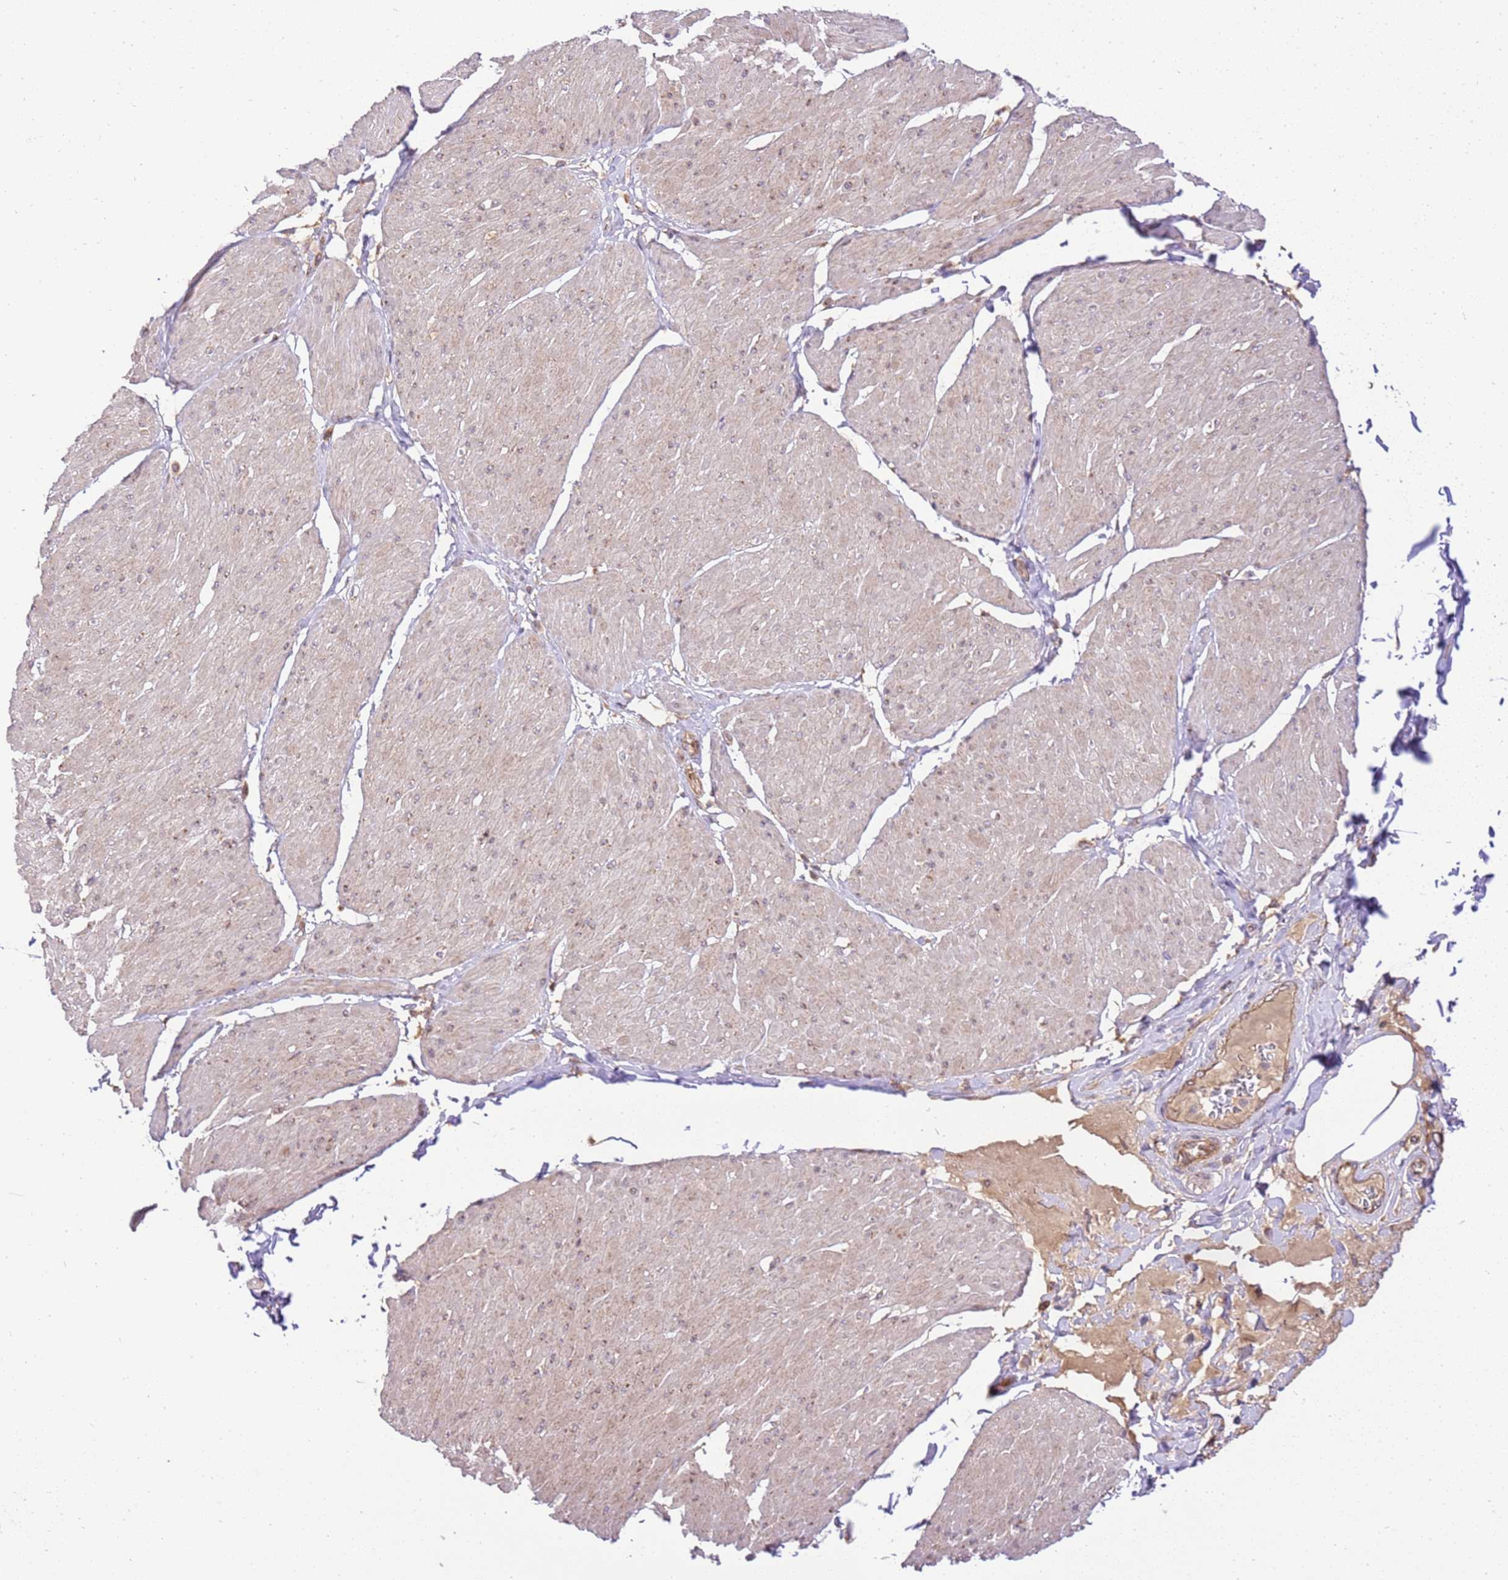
{"staining": {"intensity": "weak", "quantity": "25%-75%", "location": "cytoplasmic/membranous"}, "tissue": "smooth muscle", "cell_type": "Smooth muscle cells", "image_type": "normal", "snomed": [{"axis": "morphology", "description": "Urothelial carcinoma, High grade"}, {"axis": "topography", "description": "Urinary bladder"}], "caption": "Weak cytoplasmic/membranous positivity is appreciated in approximately 25%-75% of smooth muscle cells in benign smooth muscle.", "gene": "SPATA2L", "patient": {"sex": "male", "age": 46}}